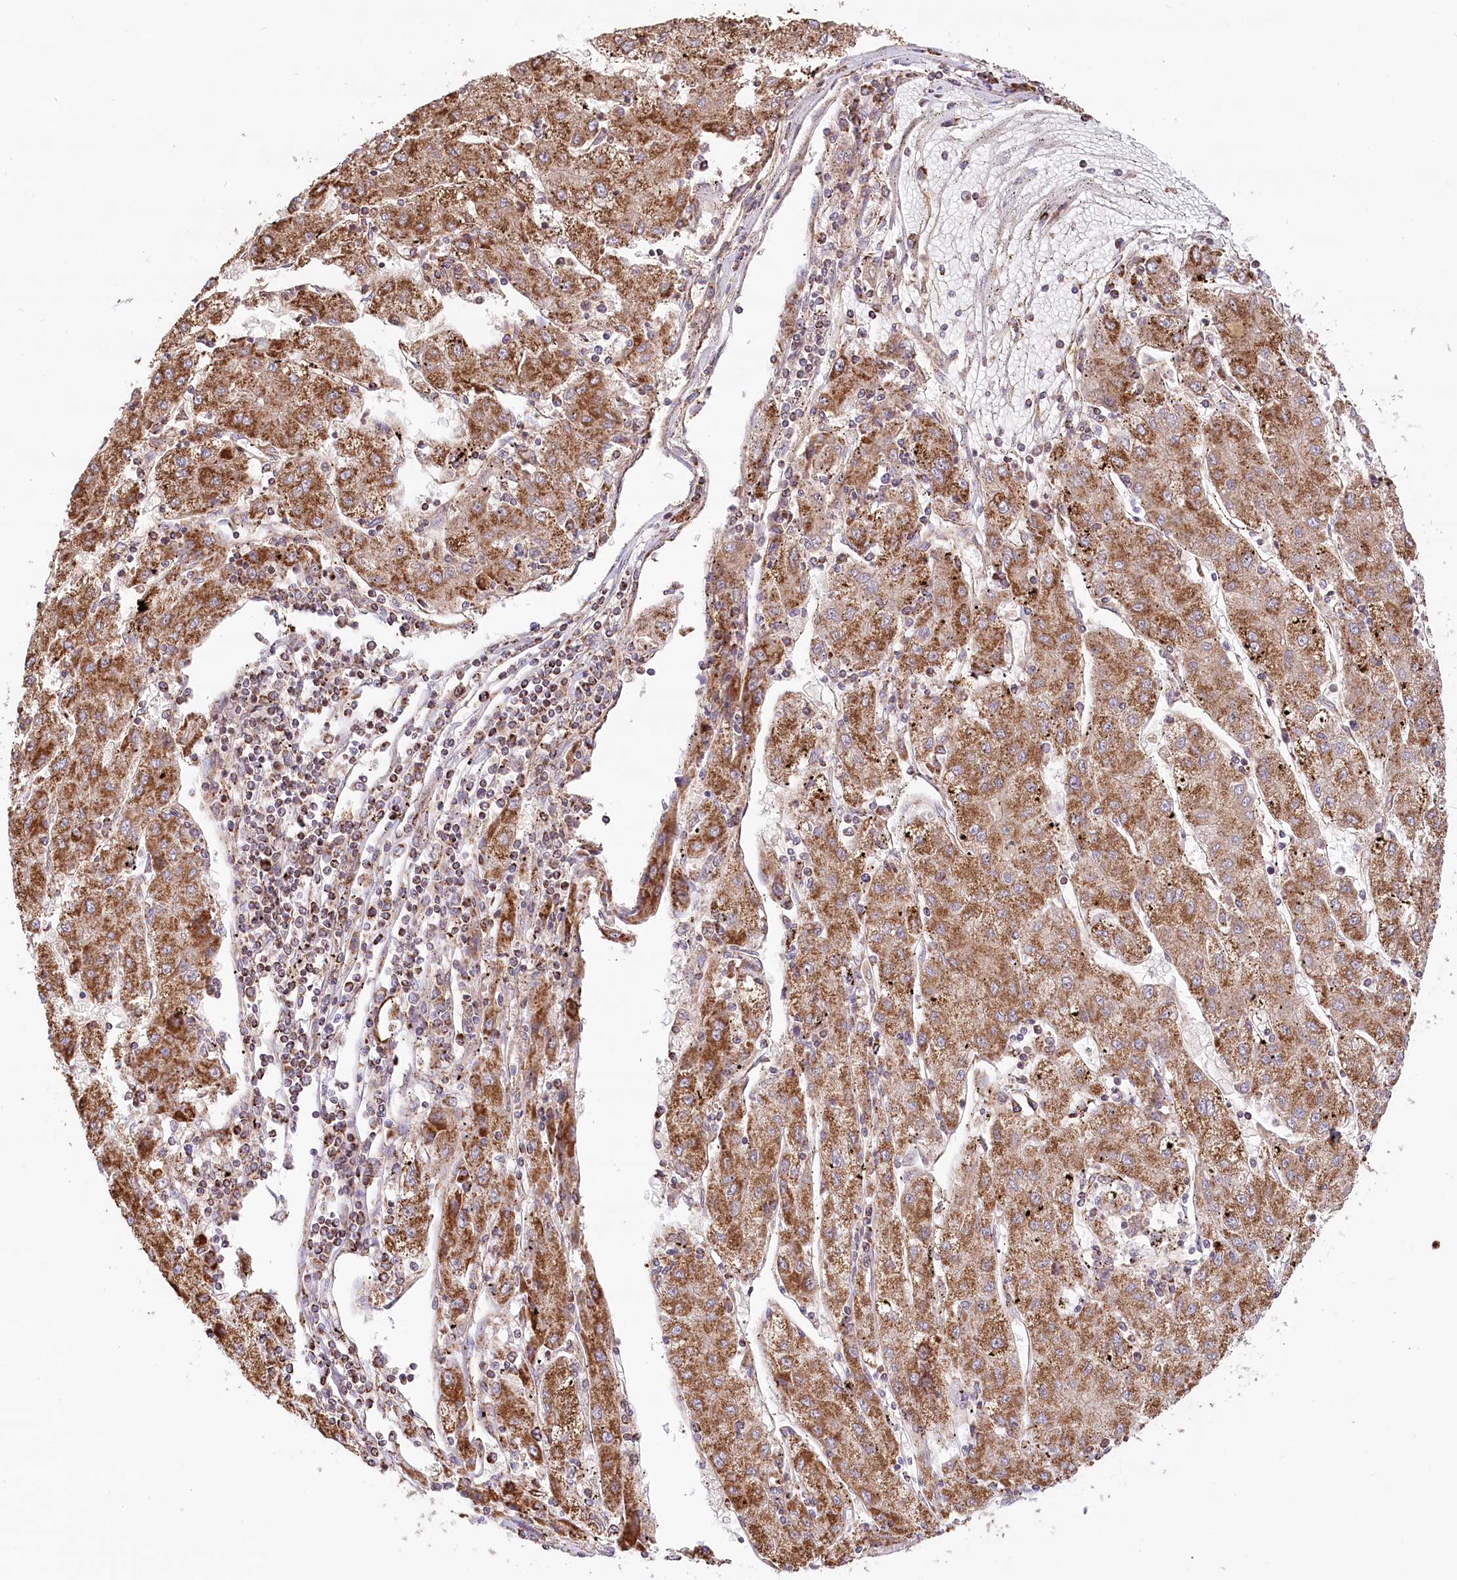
{"staining": {"intensity": "strong", "quantity": ">75%", "location": "cytoplasmic/membranous"}, "tissue": "liver cancer", "cell_type": "Tumor cells", "image_type": "cancer", "snomed": [{"axis": "morphology", "description": "Carcinoma, Hepatocellular, NOS"}, {"axis": "topography", "description": "Liver"}], "caption": "Protein staining of hepatocellular carcinoma (liver) tissue displays strong cytoplasmic/membranous positivity in about >75% of tumor cells.", "gene": "UMPS", "patient": {"sex": "male", "age": 72}}